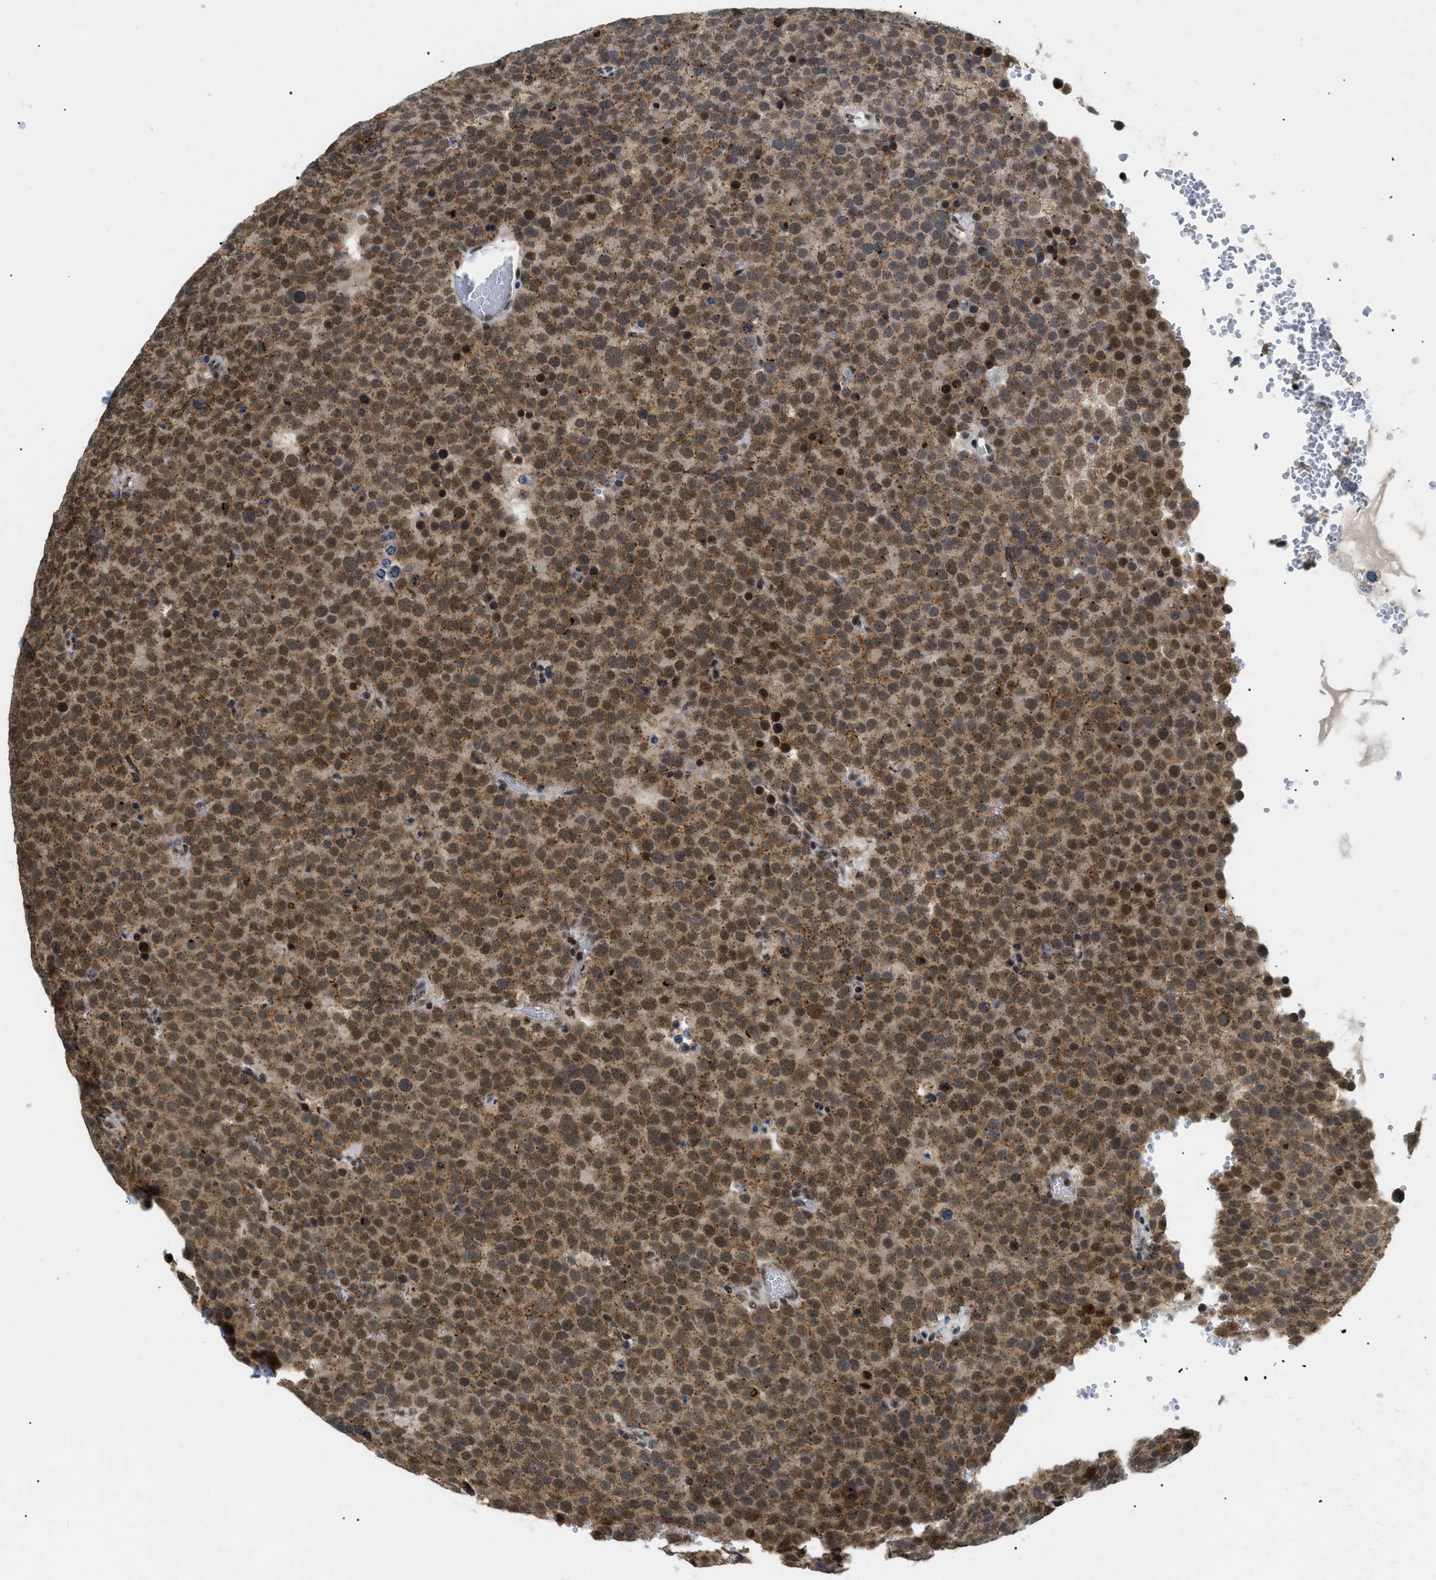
{"staining": {"intensity": "moderate", "quantity": ">75%", "location": "cytoplasmic/membranous"}, "tissue": "testis cancer", "cell_type": "Tumor cells", "image_type": "cancer", "snomed": [{"axis": "morphology", "description": "Normal tissue, NOS"}, {"axis": "morphology", "description": "Seminoma, NOS"}, {"axis": "topography", "description": "Testis"}], "caption": "Moderate cytoplasmic/membranous protein positivity is appreciated in about >75% of tumor cells in seminoma (testis). (Stains: DAB (3,3'-diaminobenzidine) in brown, nuclei in blue, Microscopy: brightfield microscopy at high magnification).", "gene": "ZBTB11", "patient": {"sex": "male", "age": 71}}